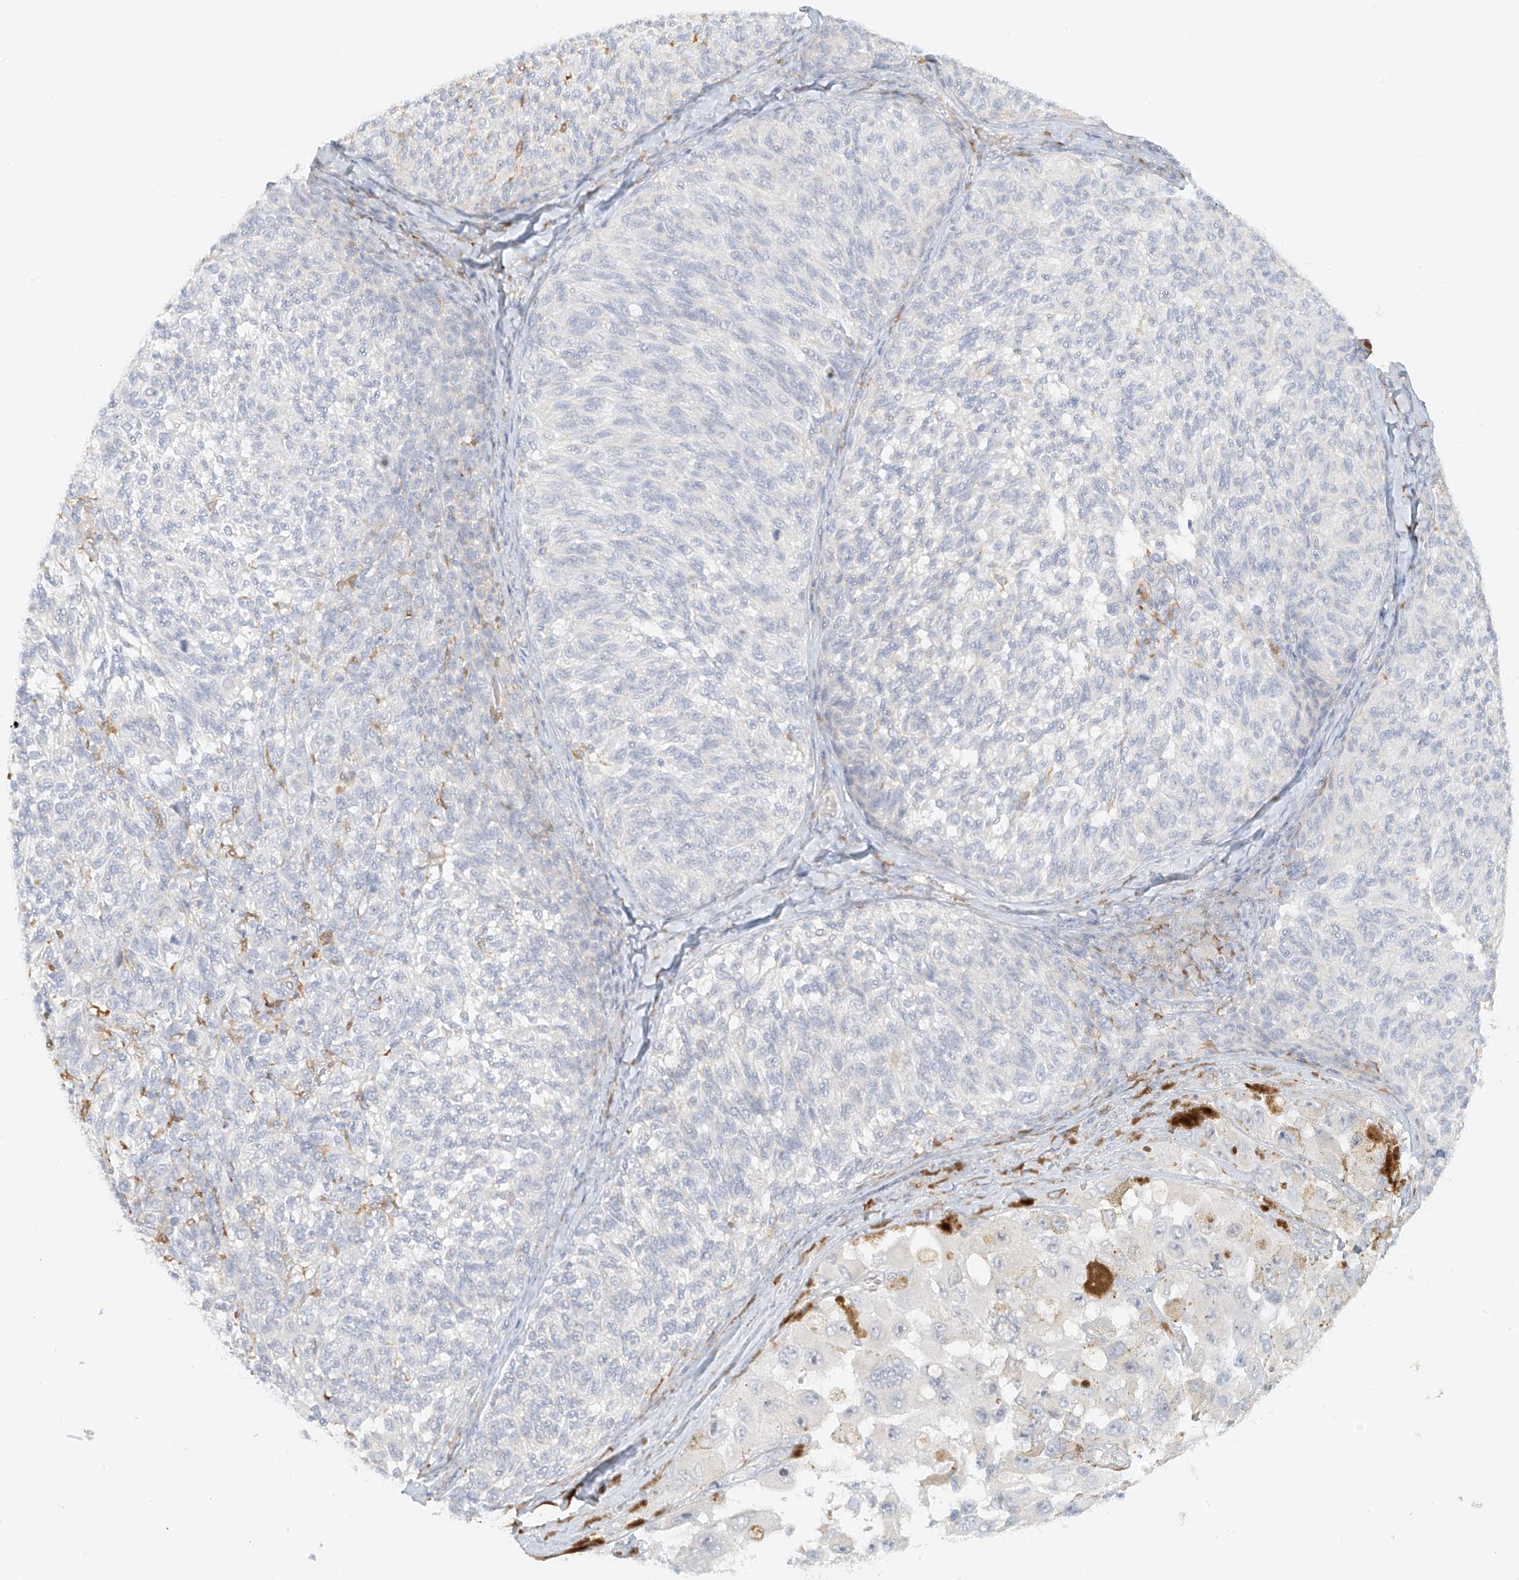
{"staining": {"intensity": "negative", "quantity": "none", "location": "none"}, "tissue": "melanoma", "cell_type": "Tumor cells", "image_type": "cancer", "snomed": [{"axis": "morphology", "description": "Malignant melanoma, NOS"}, {"axis": "topography", "description": "Skin"}], "caption": "Human malignant melanoma stained for a protein using immunohistochemistry exhibits no staining in tumor cells.", "gene": "UPK1B", "patient": {"sex": "female", "age": 73}}